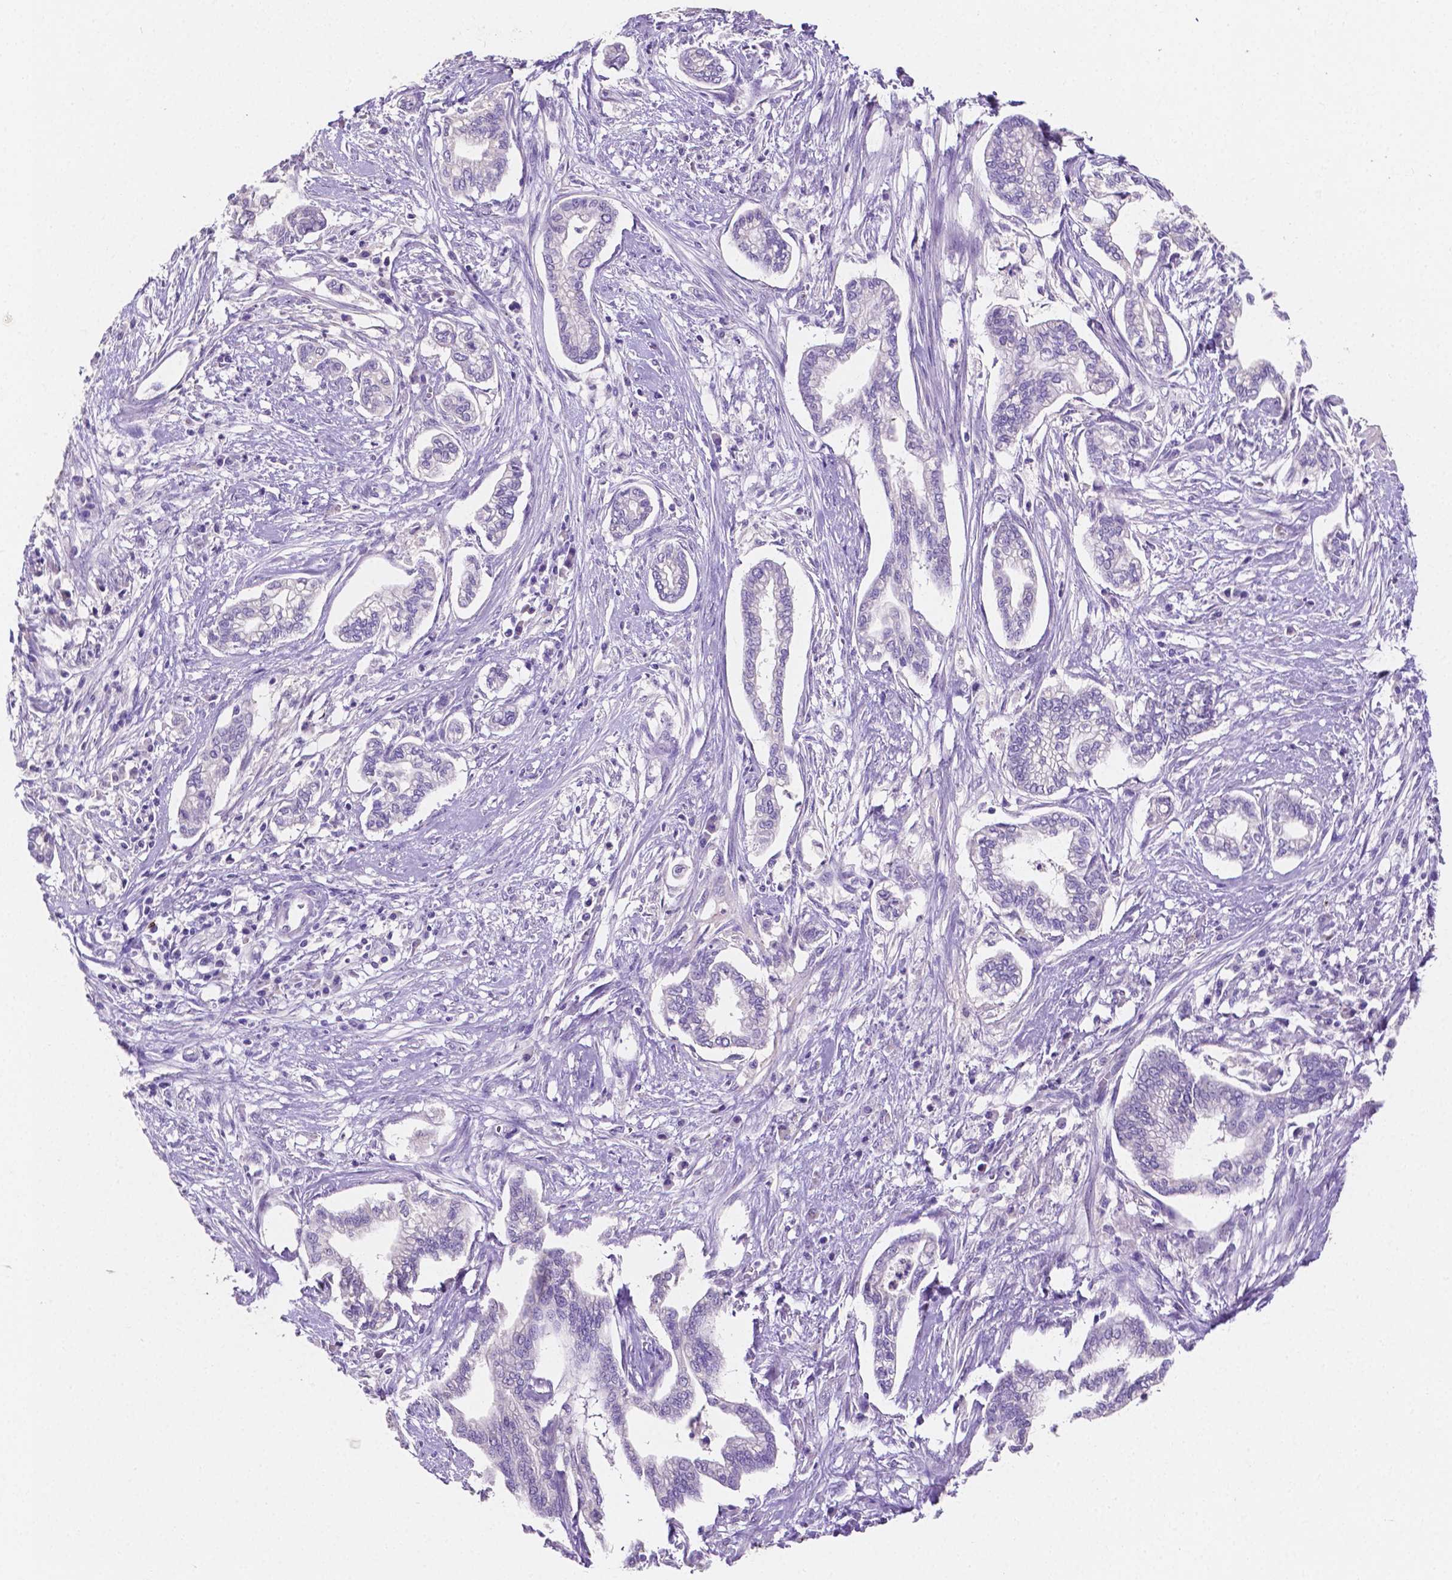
{"staining": {"intensity": "negative", "quantity": "none", "location": "none"}, "tissue": "cervical cancer", "cell_type": "Tumor cells", "image_type": "cancer", "snomed": [{"axis": "morphology", "description": "Adenocarcinoma, NOS"}, {"axis": "topography", "description": "Cervix"}], "caption": "A micrograph of human cervical cancer (adenocarcinoma) is negative for staining in tumor cells.", "gene": "SLC22A2", "patient": {"sex": "female", "age": 62}}